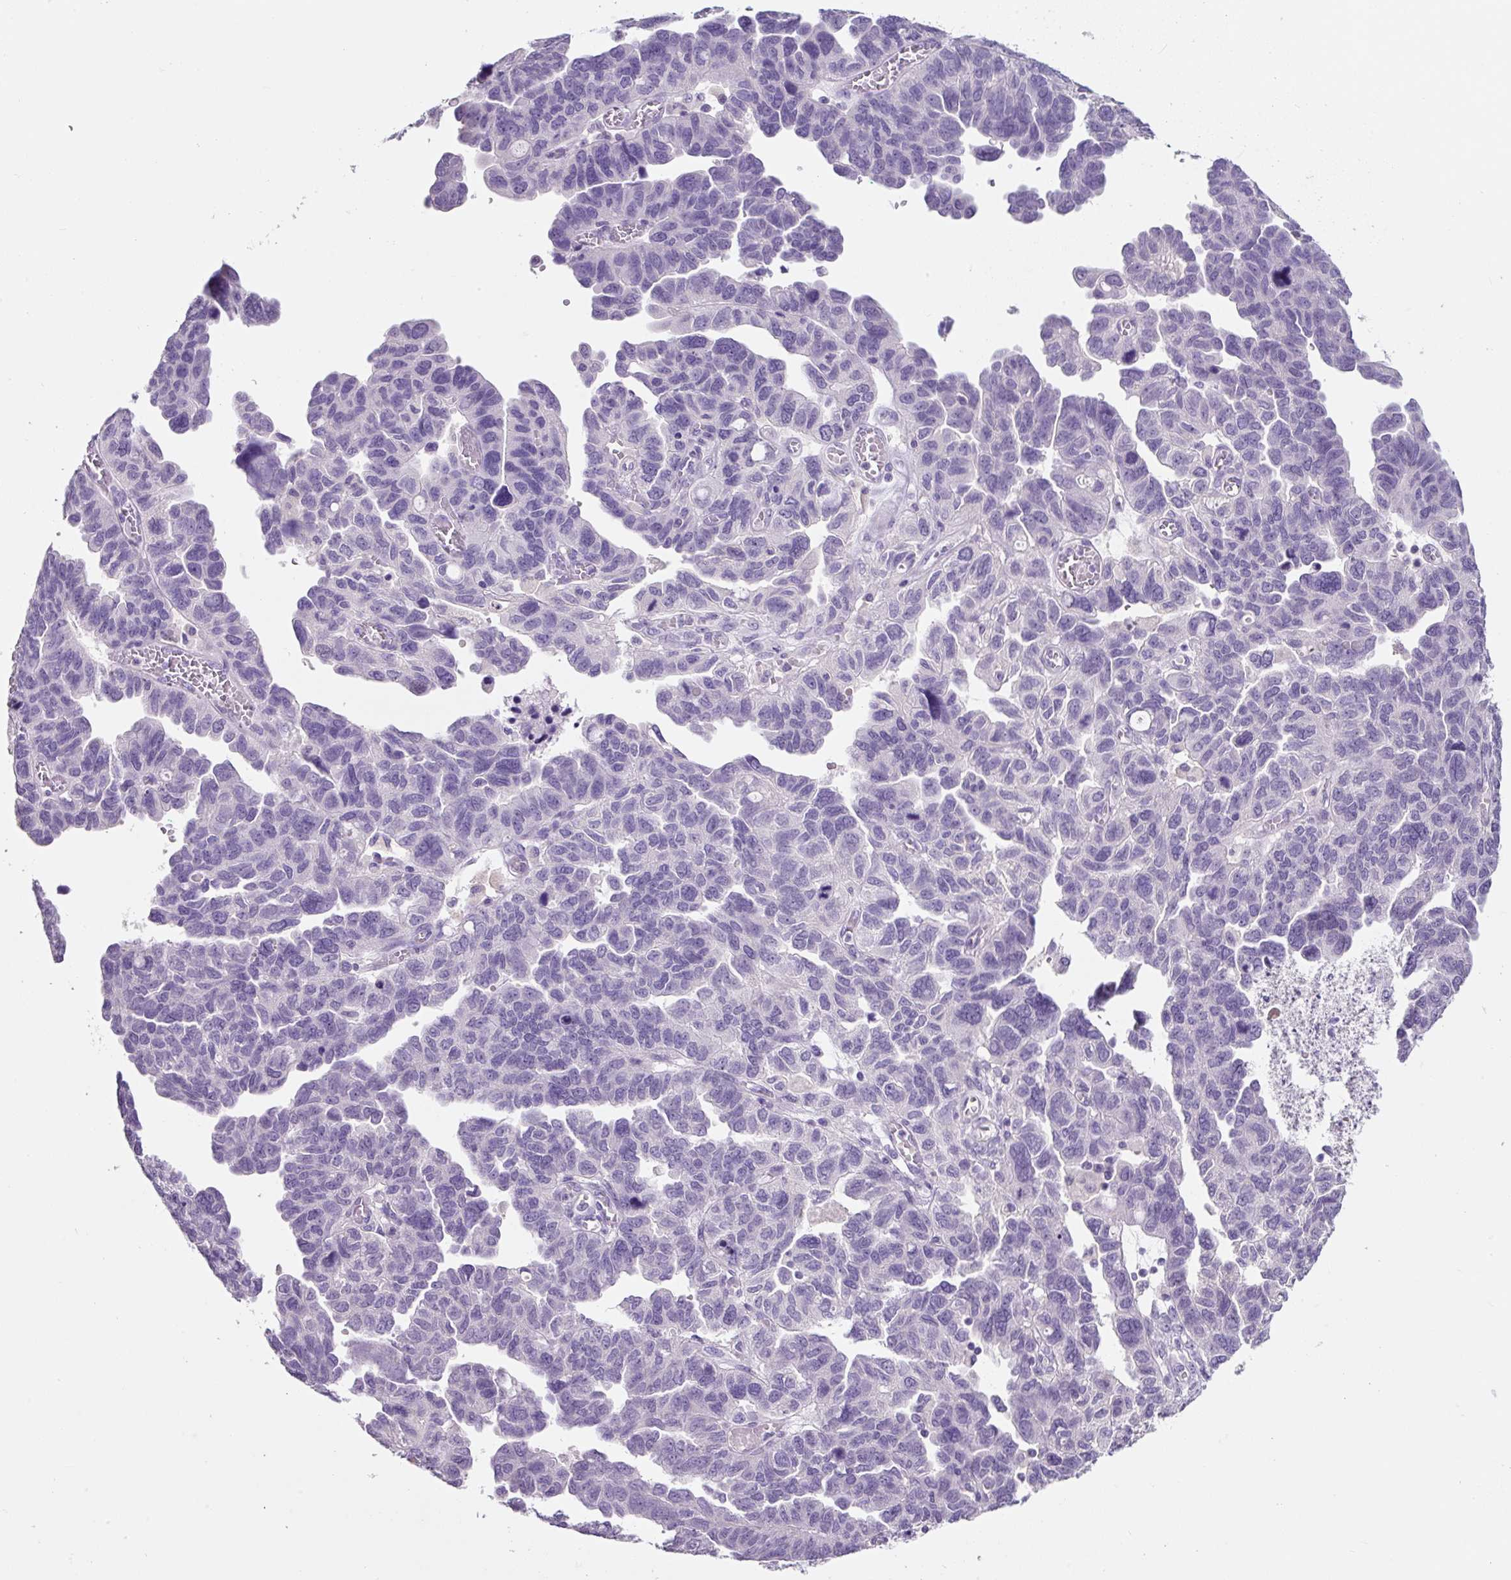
{"staining": {"intensity": "negative", "quantity": "none", "location": "none"}, "tissue": "ovarian cancer", "cell_type": "Tumor cells", "image_type": "cancer", "snomed": [{"axis": "morphology", "description": "Cystadenocarcinoma, serous, NOS"}, {"axis": "topography", "description": "Ovary"}], "caption": "Tumor cells are negative for brown protein staining in serous cystadenocarcinoma (ovarian).", "gene": "SYP", "patient": {"sex": "female", "age": 64}}